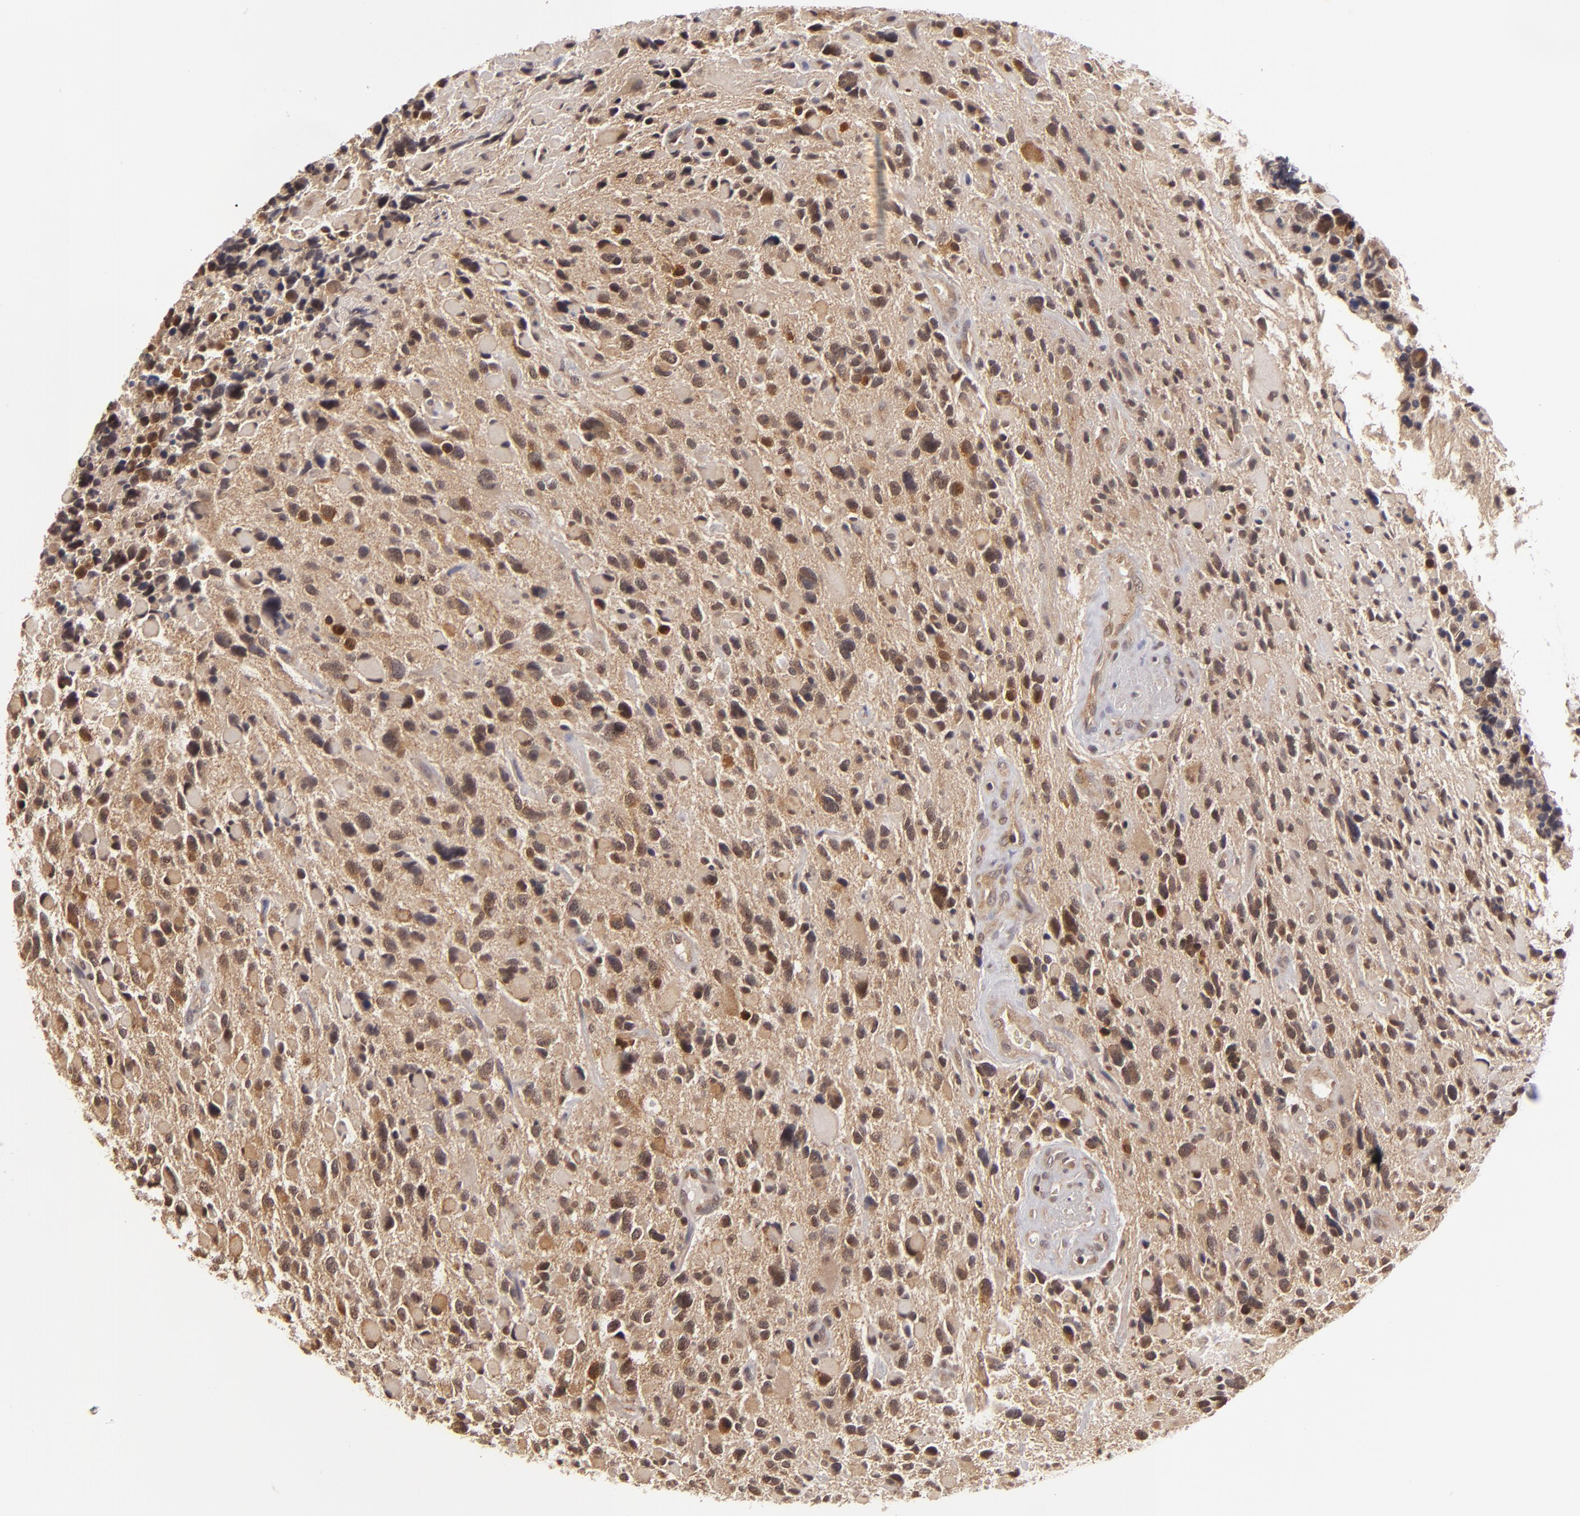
{"staining": {"intensity": "moderate", "quantity": "25%-75%", "location": "cytoplasmic/membranous"}, "tissue": "glioma", "cell_type": "Tumor cells", "image_type": "cancer", "snomed": [{"axis": "morphology", "description": "Glioma, malignant, High grade"}, {"axis": "topography", "description": "Brain"}], "caption": "Protein staining demonstrates moderate cytoplasmic/membranous positivity in approximately 25%-75% of tumor cells in malignant high-grade glioma.", "gene": "MAPK3", "patient": {"sex": "female", "age": 37}}